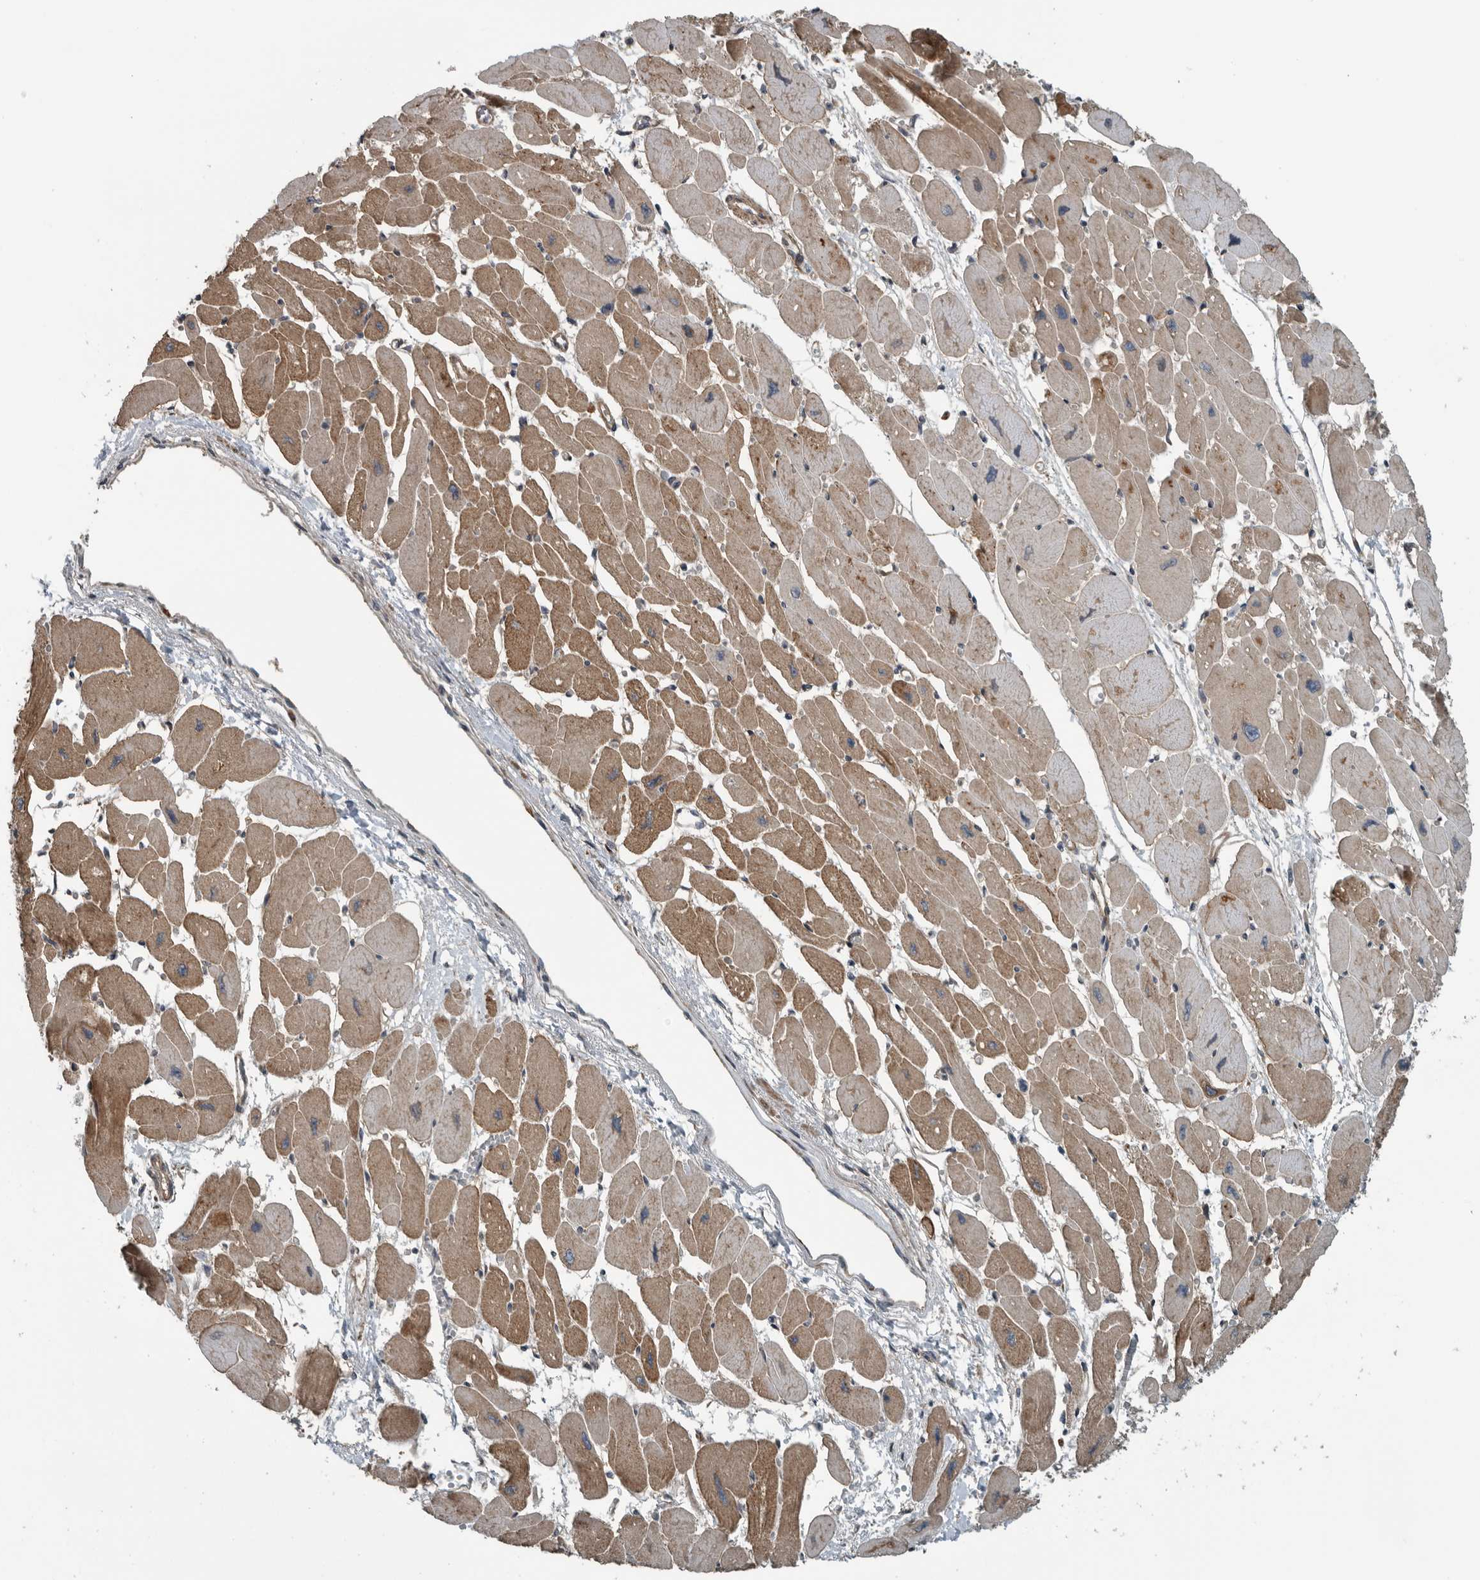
{"staining": {"intensity": "moderate", "quantity": ">75%", "location": "cytoplasmic/membranous"}, "tissue": "heart muscle", "cell_type": "Cardiomyocytes", "image_type": "normal", "snomed": [{"axis": "morphology", "description": "Normal tissue, NOS"}, {"axis": "topography", "description": "Heart"}], "caption": "Immunohistochemistry (IHC) (DAB) staining of normal heart muscle displays moderate cytoplasmic/membranous protein expression in about >75% of cardiomyocytes. (Stains: DAB in brown, nuclei in blue, Microscopy: brightfield microscopy at high magnification).", "gene": "AMFR", "patient": {"sex": "female", "age": 54}}